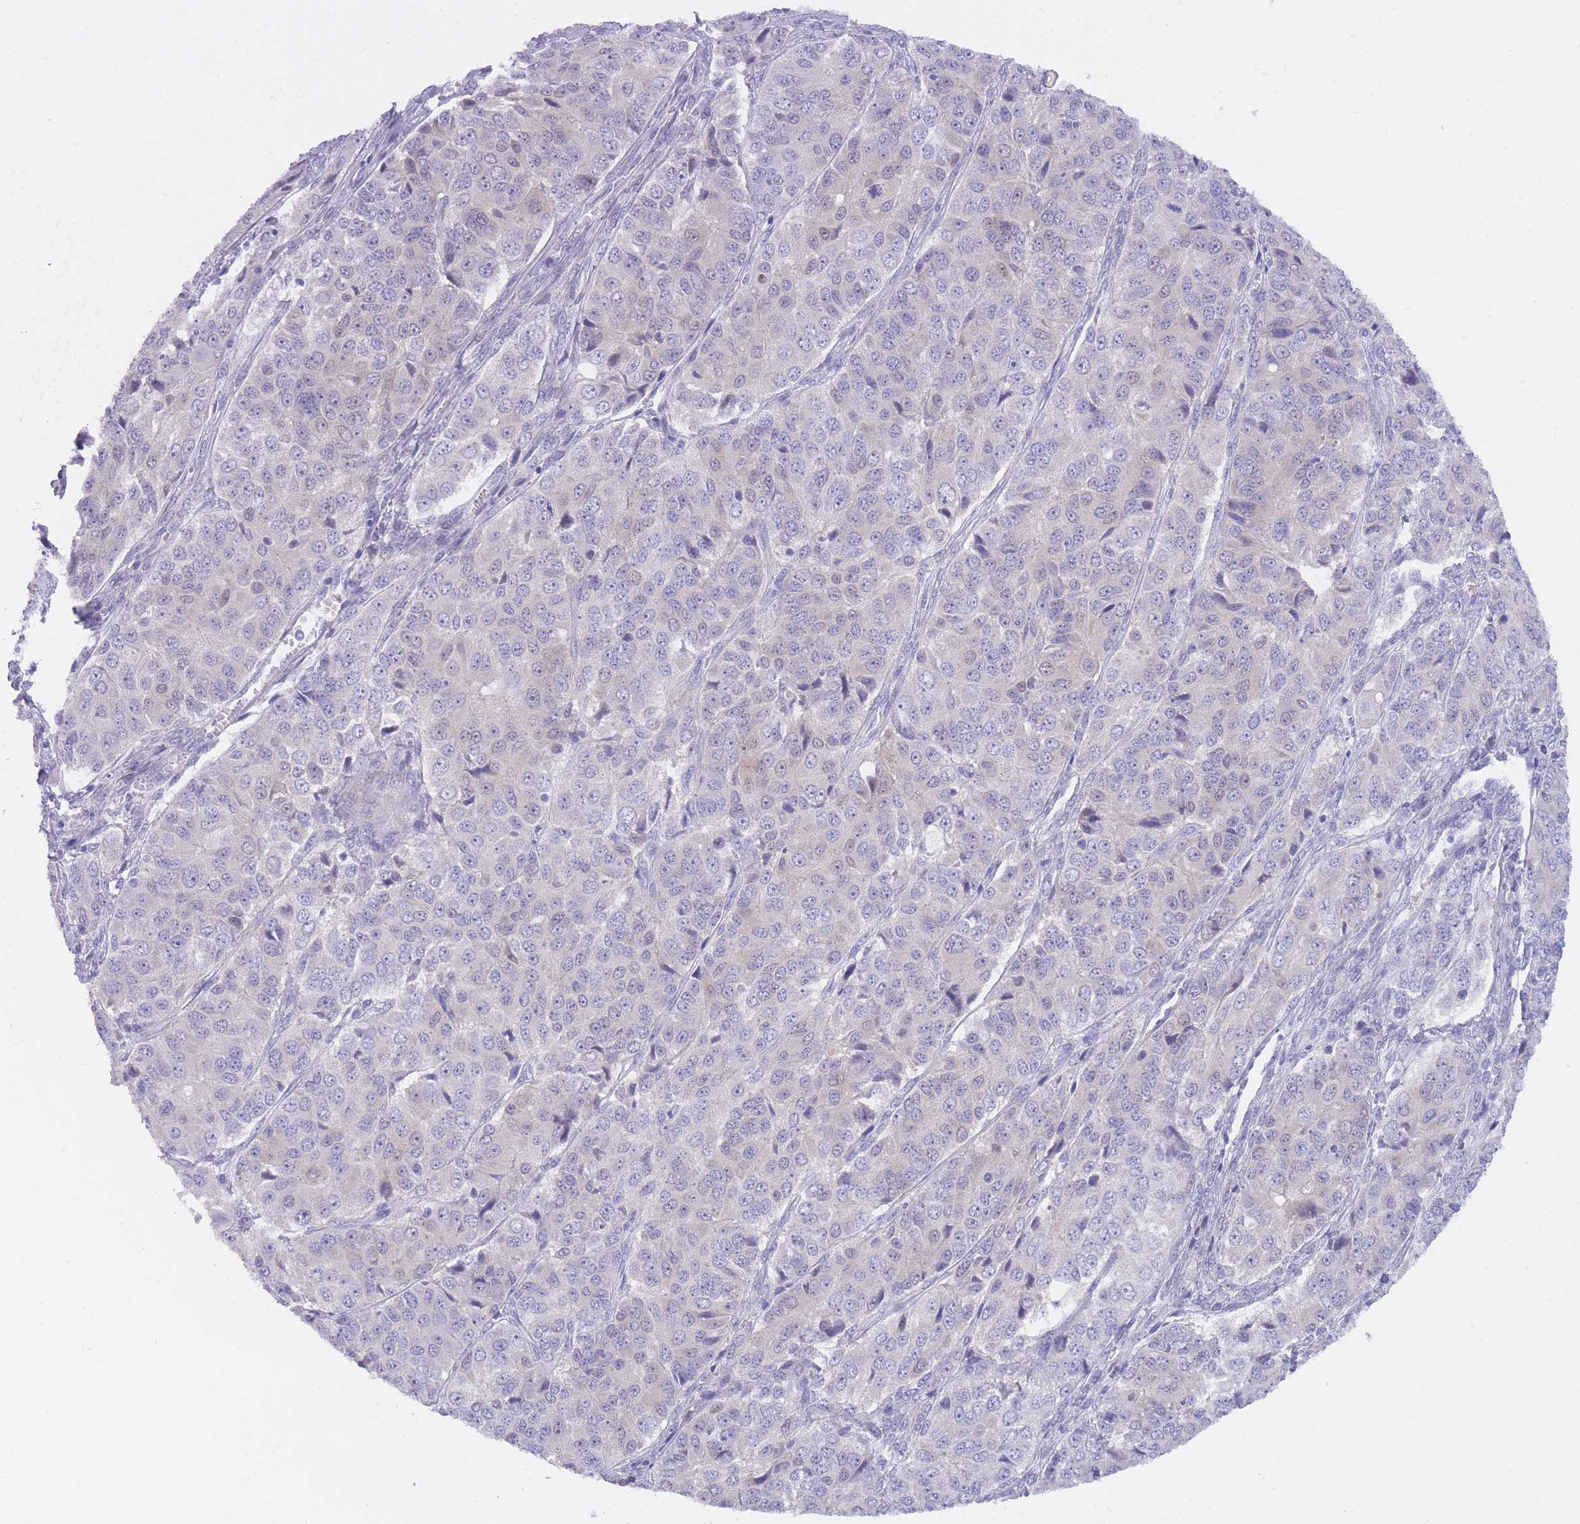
{"staining": {"intensity": "negative", "quantity": "none", "location": "none"}, "tissue": "ovarian cancer", "cell_type": "Tumor cells", "image_type": "cancer", "snomed": [{"axis": "morphology", "description": "Carcinoma, endometroid"}, {"axis": "topography", "description": "Ovary"}], "caption": "Ovarian cancer (endometroid carcinoma) was stained to show a protein in brown. There is no significant expression in tumor cells. (DAB immunohistochemistry visualized using brightfield microscopy, high magnification).", "gene": "QTRT1", "patient": {"sex": "female", "age": 51}}